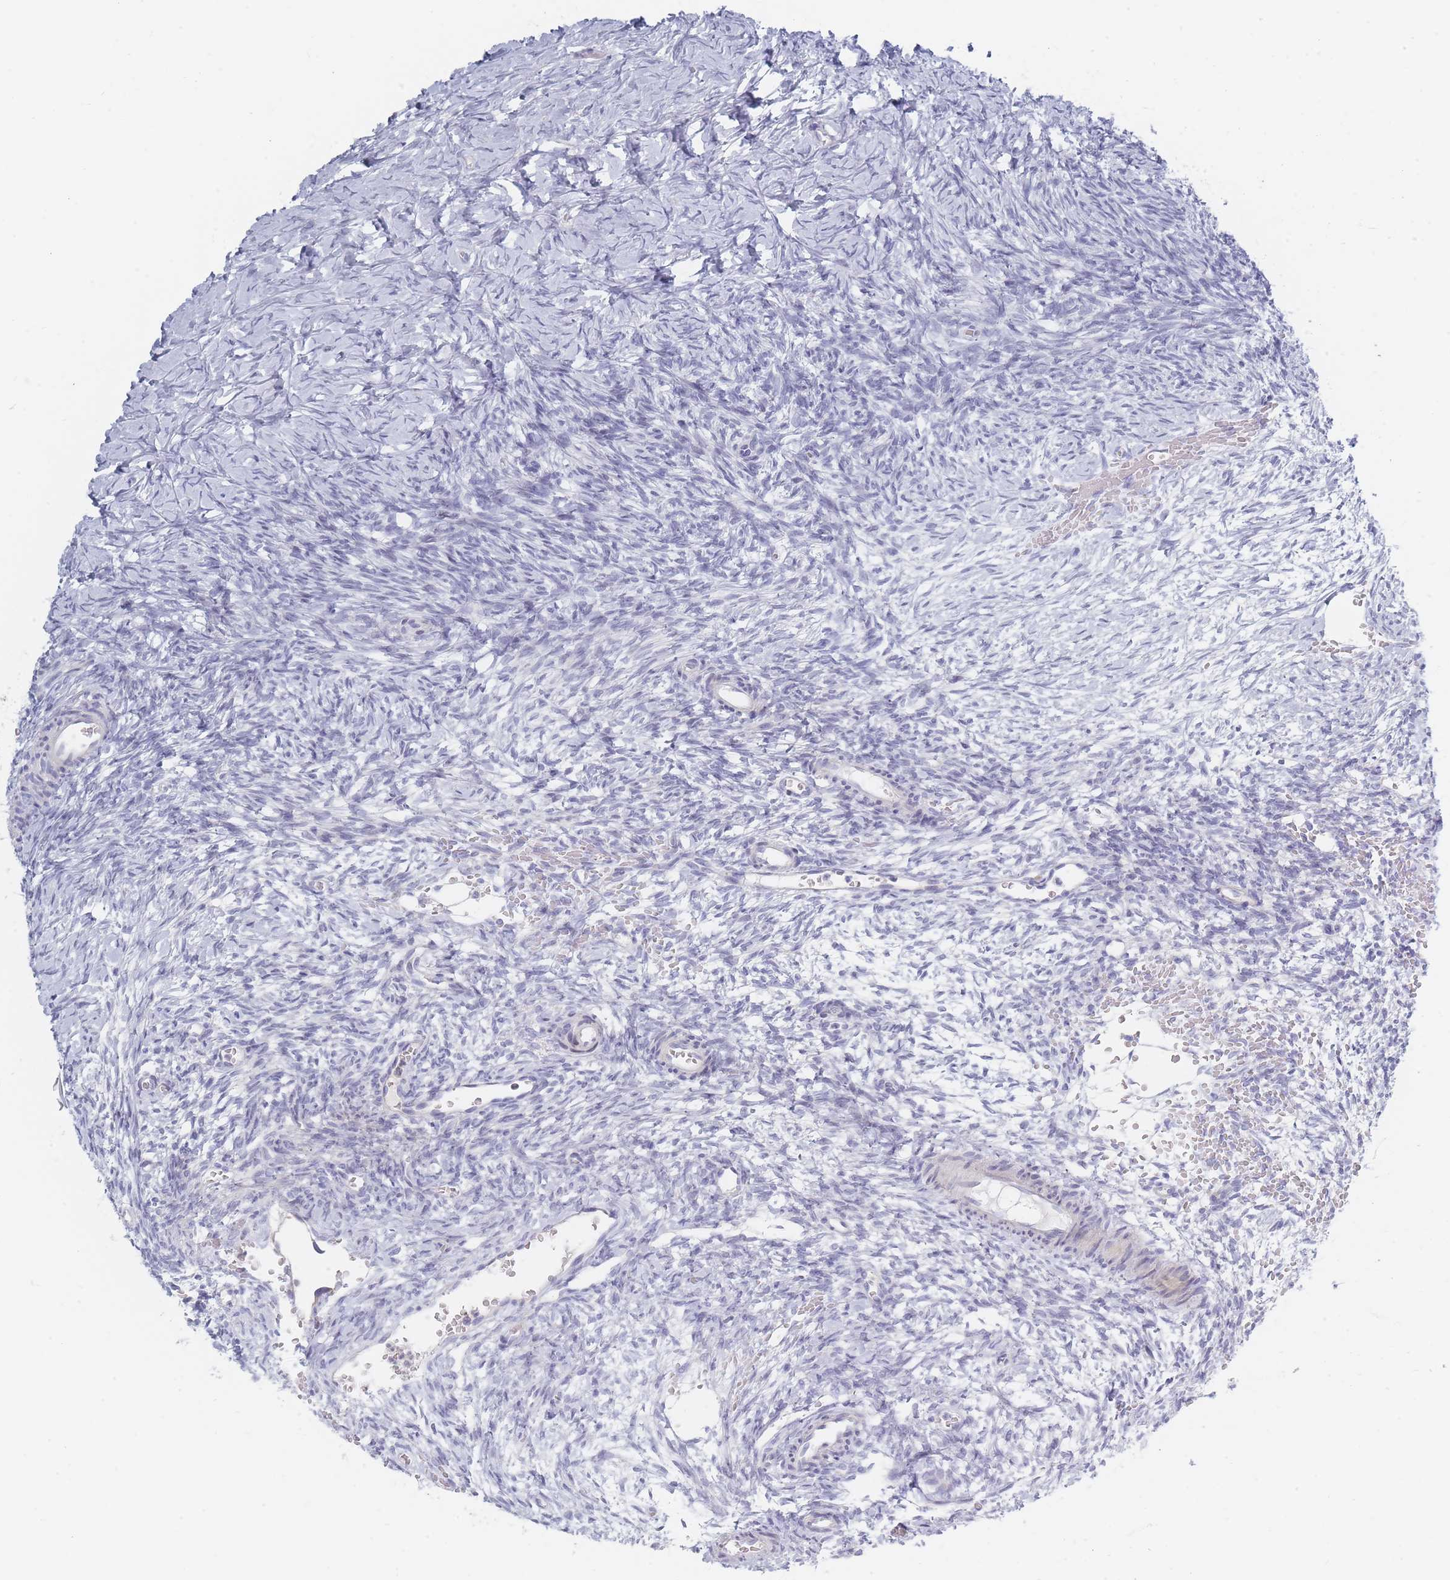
{"staining": {"intensity": "negative", "quantity": "none", "location": "none"}, "tissue": "ovary", "cell_type": "Ovarian stroma cells", "image_type": "normal", "snomed": [{"axis": "morphology", "description": "Normal tissue, NOS"}, {"axis": "topography", "description": "Ovary"}], "caption": "Immunohistochemical staining of benign human ovary displays no significant positivity in ovarian stroma cells. The staining is performed using DAB (3,3'-diaminobenzidine) brown chromogen with nuclei counter-stained in using hematoxylin.", "gene": "SPATS1", "patient": {"sex": "female", "age": 39}}